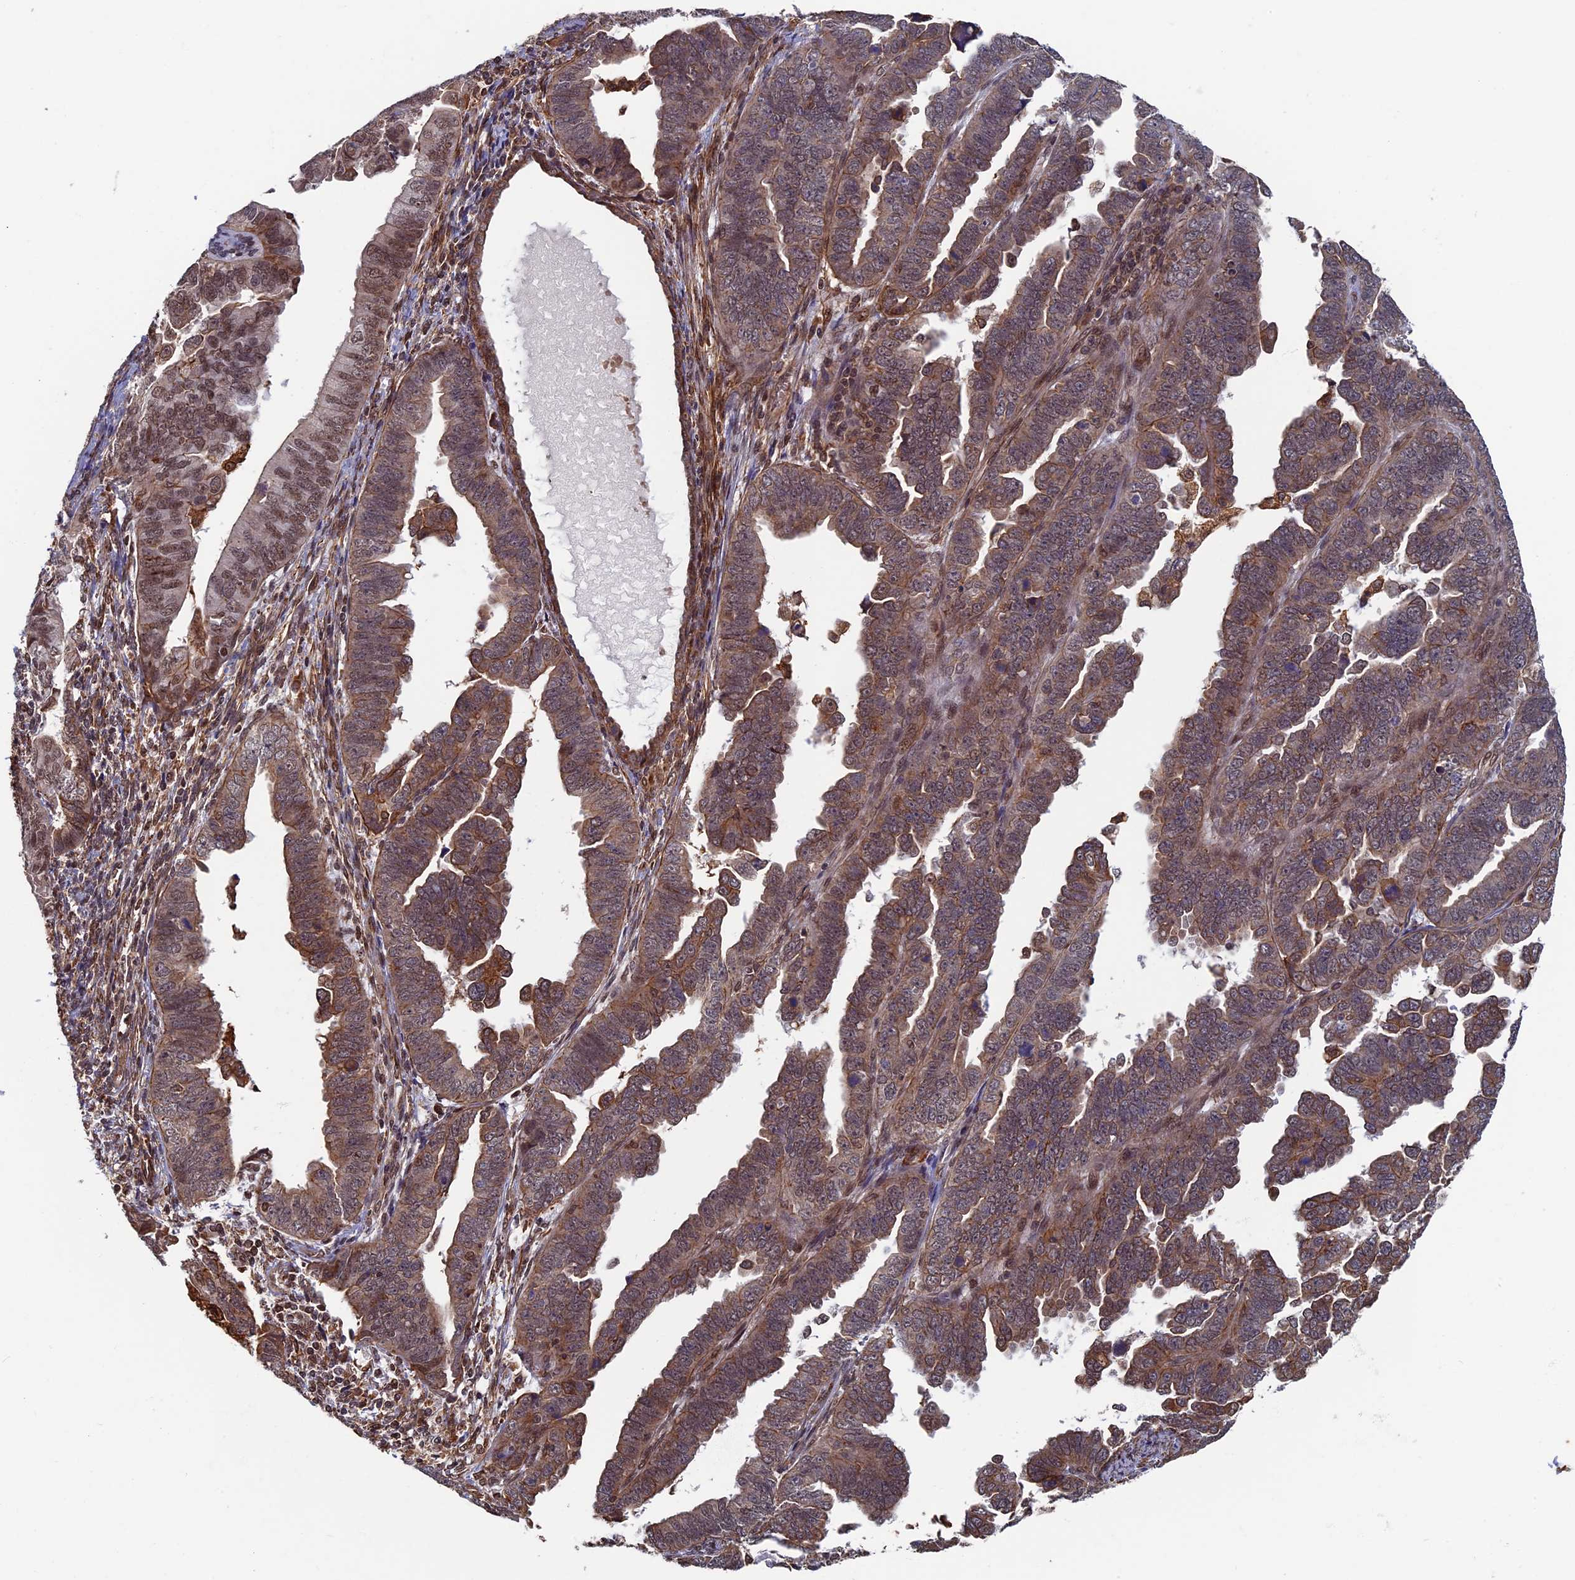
{"staining": {"intensity": "moderate", "quantity": "25%-75%", "location": "cytoplasmic/membranous,nuclear"}, "tissue": "endometrial cancer", "cell_type": "Tumor cells", "image_type": "cancer", "snomed": [{"axis": "morphology", "description": "Adenocarcinoma, NOS"}, {"axis": "topography", "description": "Endometrium"}], "caption": "The photomicrograph shows a brown stain indicating the presence of a protein in the cytoplasmic/membranous and nuclear of tumor cells in endometrial cancer.", "gene": "CTDP1", "patient": {"sex": "female", "age": 75}}